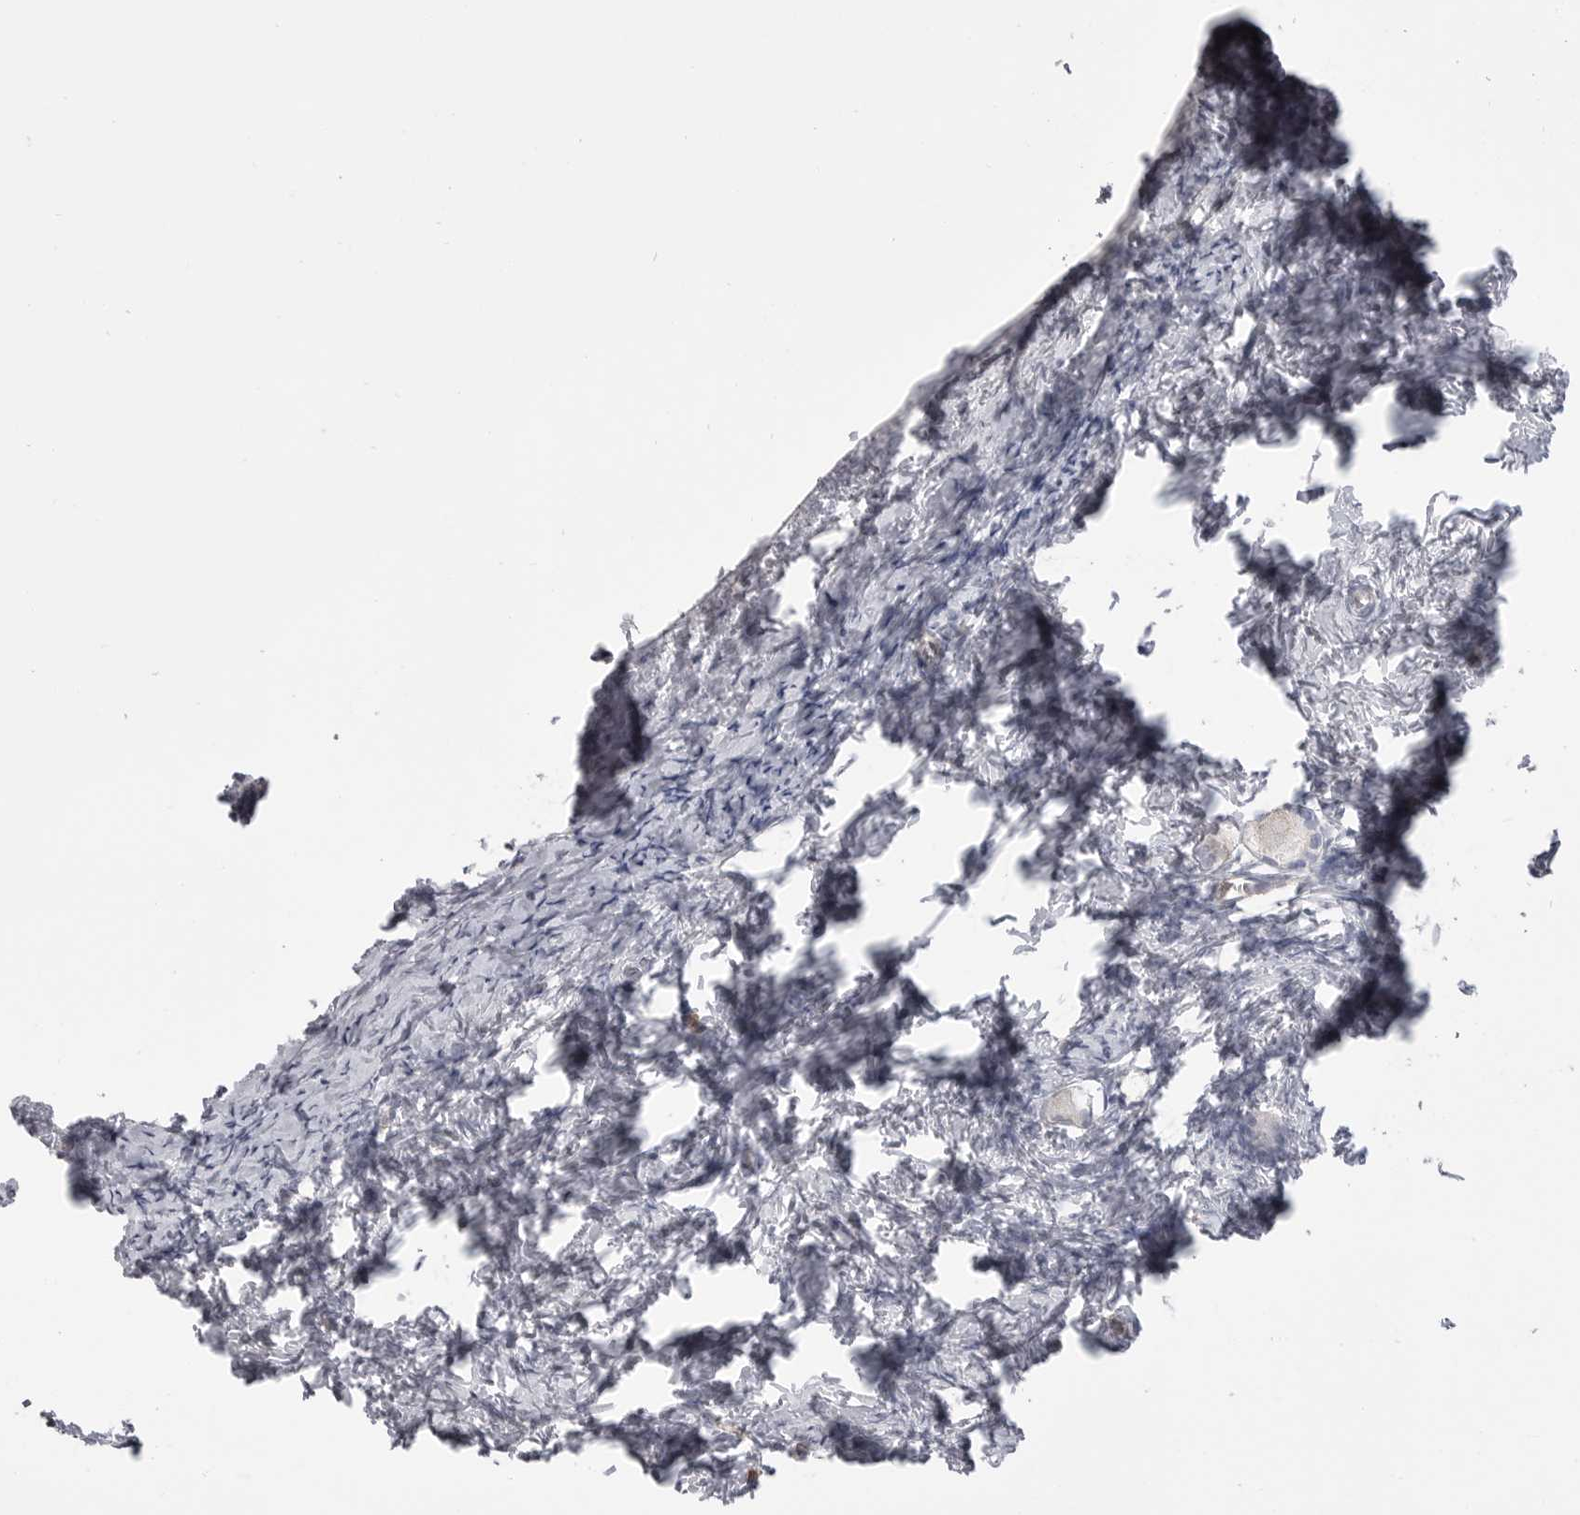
{"staining": {"intensity": "negative", "quantity": "none", "location": "none"}, "tissue": "ovary", "cell_type": "Follicle cells", "image_type": "normal", "snomed": [{"axis": "morphology", "description": "Normal tissue, NOS"}, {"axis": "topography", "description": "Ovary"}], "caption": "DAB (3,3'-diaminobenzidine) immunohistochemical staining of unremarkable ovary reveals no significant expression in follicle cells.", "gene": "SERPING1", "patient": {"sex": "female", "age": 27}}